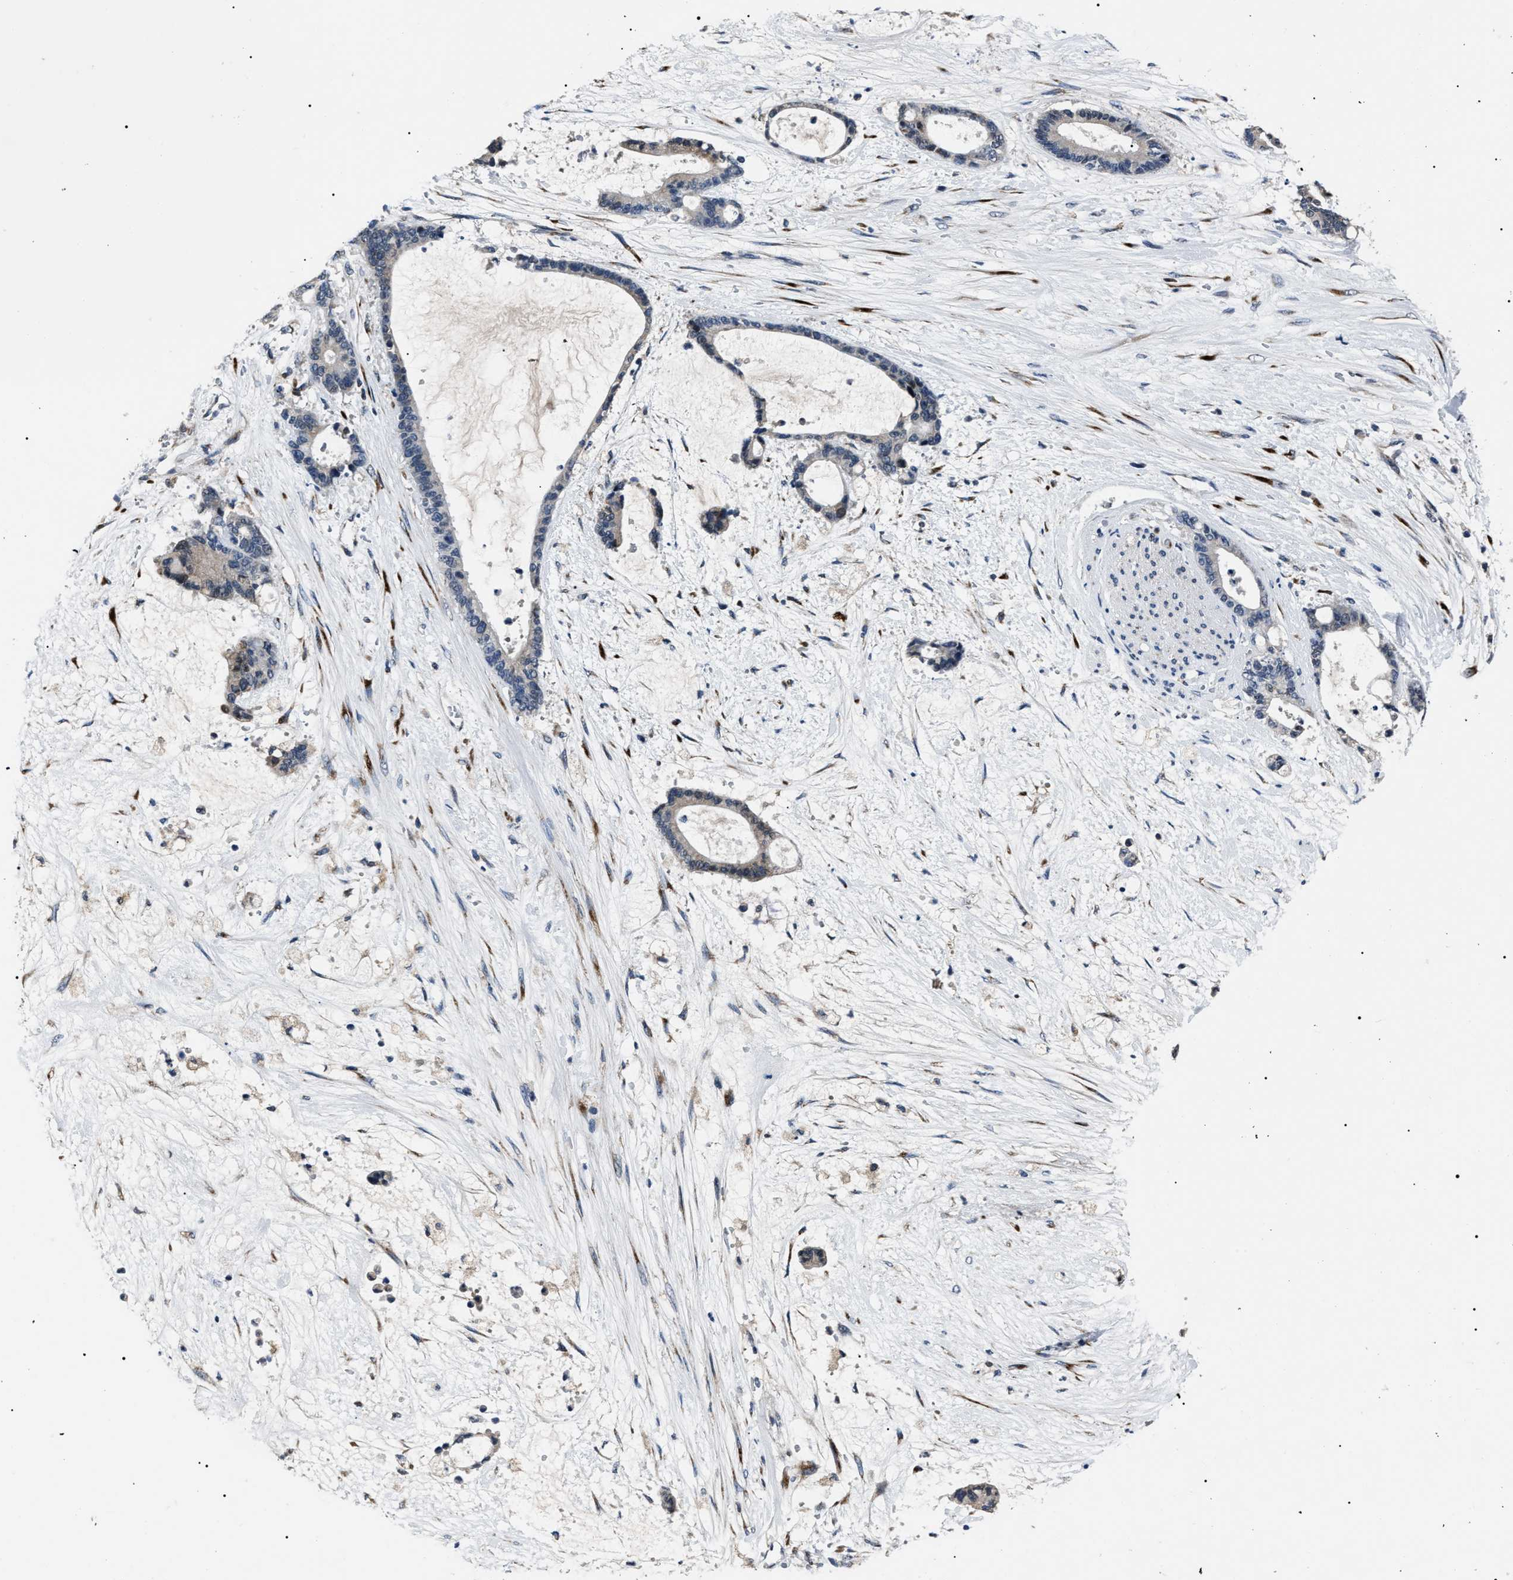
{"staining": {"intensity": "negative", "quantity": "none", "location": "none"}, "tissue": "liver cancer", "cell_type": "Tumor cells", "image_type": "cancer", "snomed": [{"axis": "morphology", "description": "Normal tissue, NOS"}, {"axis": "morphology", "description": "Cholangiocarcinoma"}, {"axis": "topography", "description": "Liver"}, {"axis": "topography", "description": "Peripheral nerve tissue"}], "caption": "High power microscopy micrograph of an immunohistochemistry micrograph of liver cancer (cholangiocarcinoma), revealing no significant expression in tumor cells.", "gene": "LRRC14", "patient": {"sex": "female", "age": 73}}